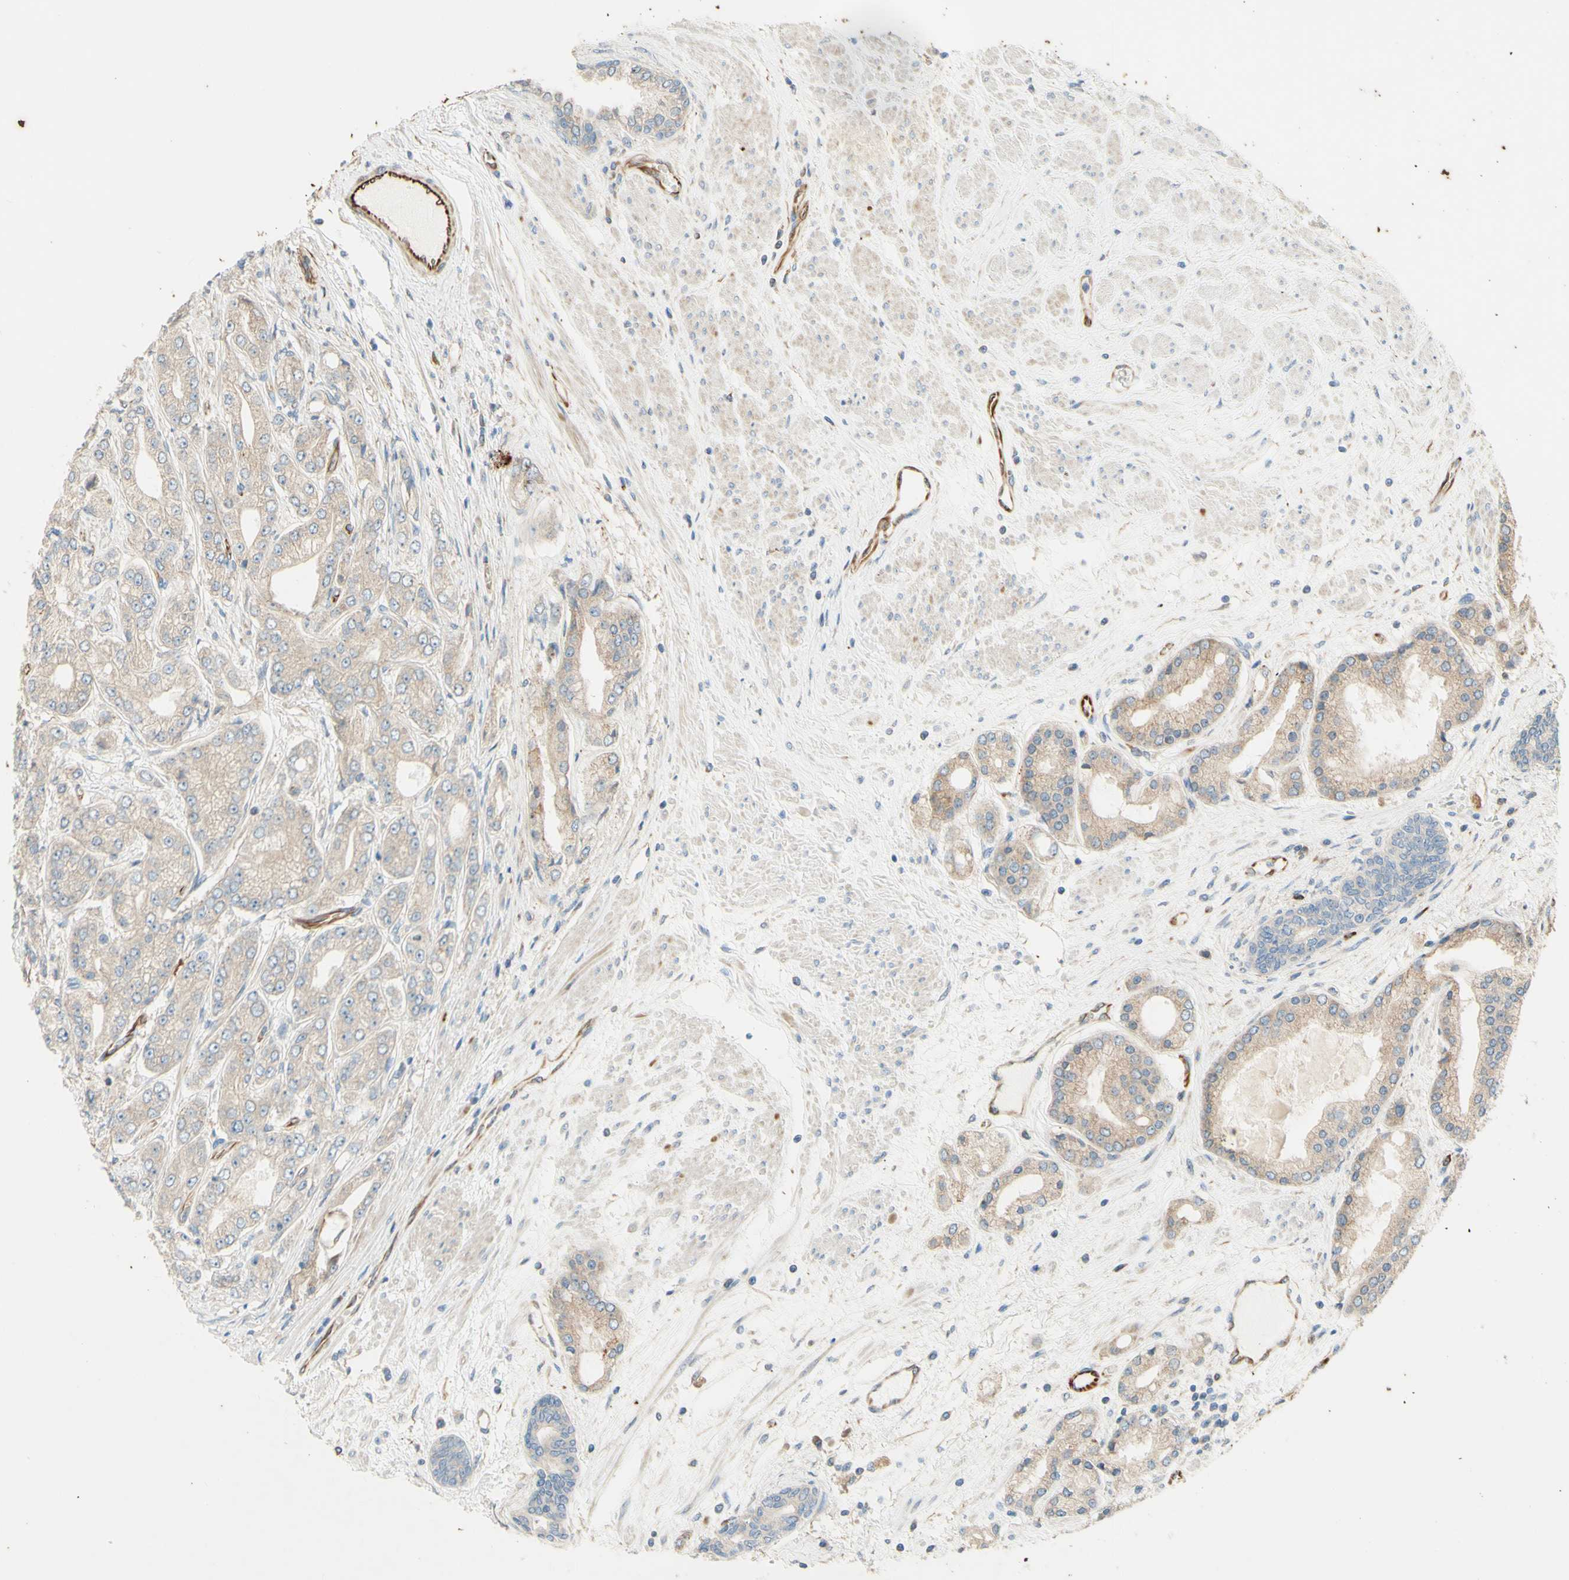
{"staining": {"intensity": "weak", "quantity": ">75%", "location": "cytoplasmic/membranous"}, "tissue": "prostate cancer", "cell_type": "Tumor cells", "image_type": "cancer", "snomed": [{"axis": "morphology", "description": "Adenocarcinoma, High grade"}, {"axis": "topography", "description": "Prostate"}], "caption": "Prostate cancer was stained to show a protein in brown. There is low levels of weak cytoplasmic/membranous staining in about >75% of tumor cells. (Stains: DAB (3,3'-diaminobenzidine) in brown, nuclei in blue, Microscopy: brightfield microscopy at high magnification).", "gene": "C1orf43", "patient": {"sex": "male", "age": 59}}